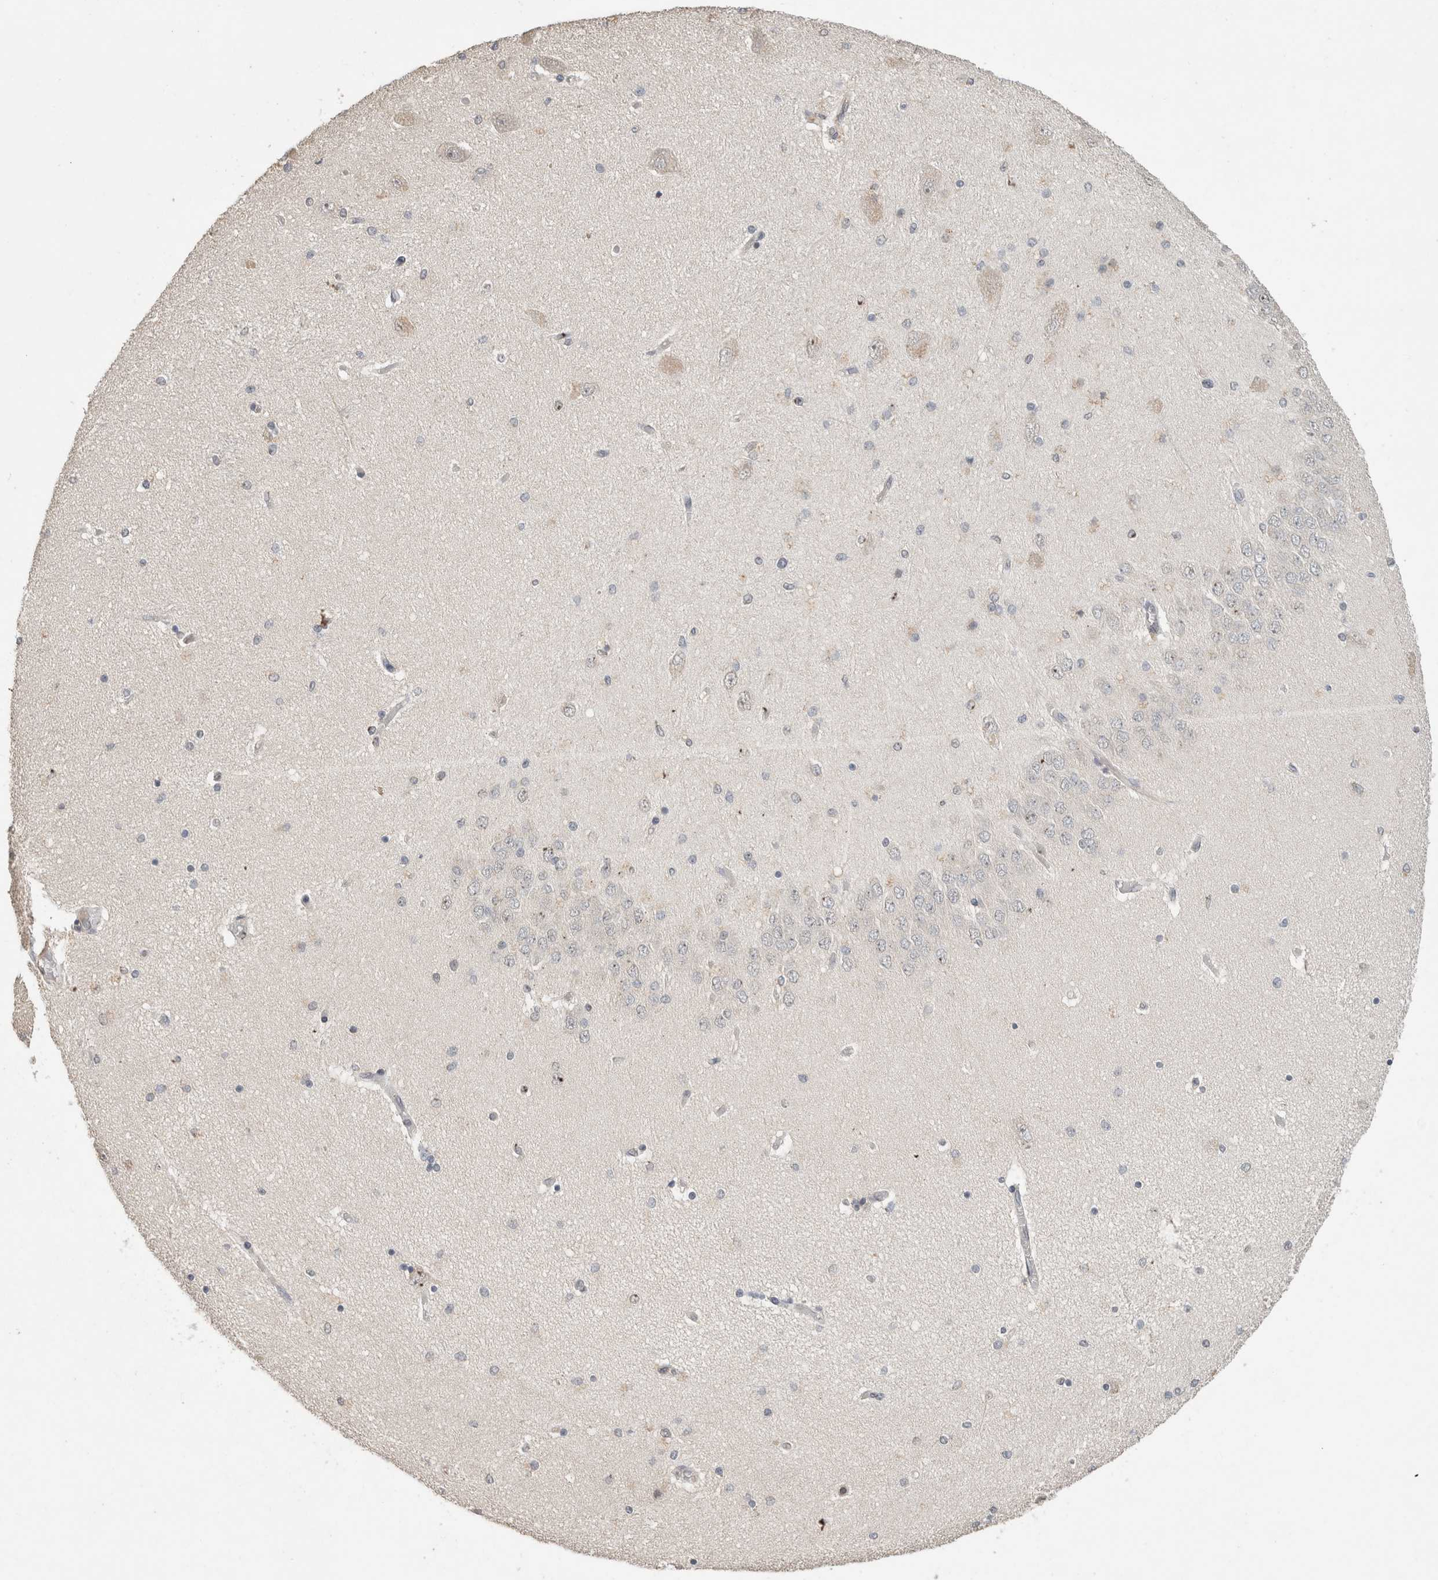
{"staining": {"intensity": "negative", "quantity": "none", "location": "none"}, "tissue": "hippocampus", "cell_type": "Glial cells", "image_type": "normal", "snomed": [{"axis": "morphology", "description": "Normal tissue, NOS"}, {"axis": "topography", "description": "Hippocampus"}], "caption": "Hippocampus stained for a protein using immunohistochemistry displays no staining glial cells.", "gene": "TRAT1", "patient": {"sex": "female", "age": 54}}